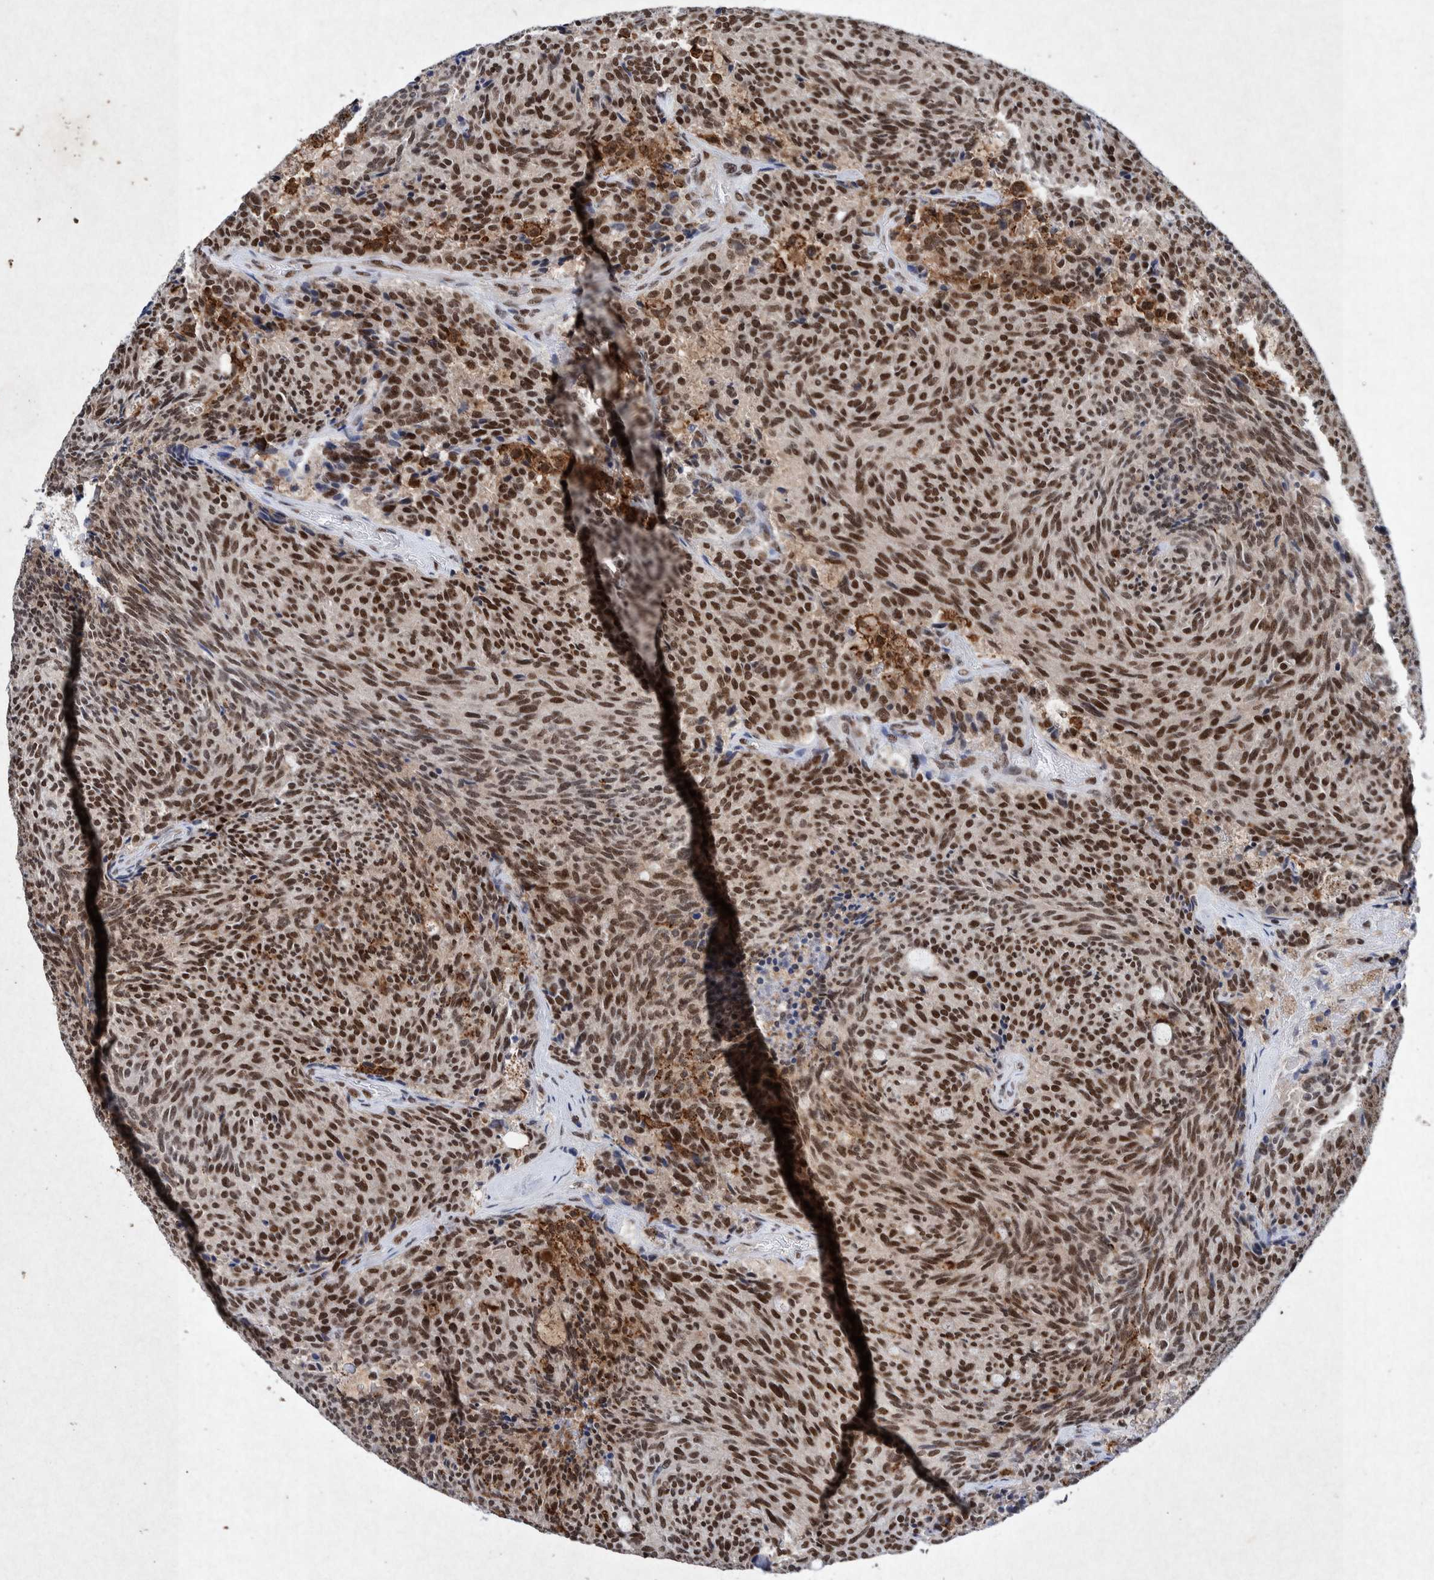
{"staining": {"intensity": "strong", "quantity": ">75%", "location": "nuclear"}, "tissue": "carcinoid", "cell_type": "Tumor cells", "image_type": "cancer", "snomed": [{"axis": "morphology", "description": "Carcinoid, malignant, NOS"}, {"axis": "topography", "description": "Pancreas"}], "caption": "Immunohistochemical staining of carcinoid displays strong nuclear protein positivity in approximately >75% of tumor cells. The staining is performed using DAB (3,3'-diaminobenzidine) brown chromogen to label protein expression. The nuclei are counter-stained blue using hematoxylin.", "gene": "TAF10", "patient": {"sex": "female", "age": 54}}